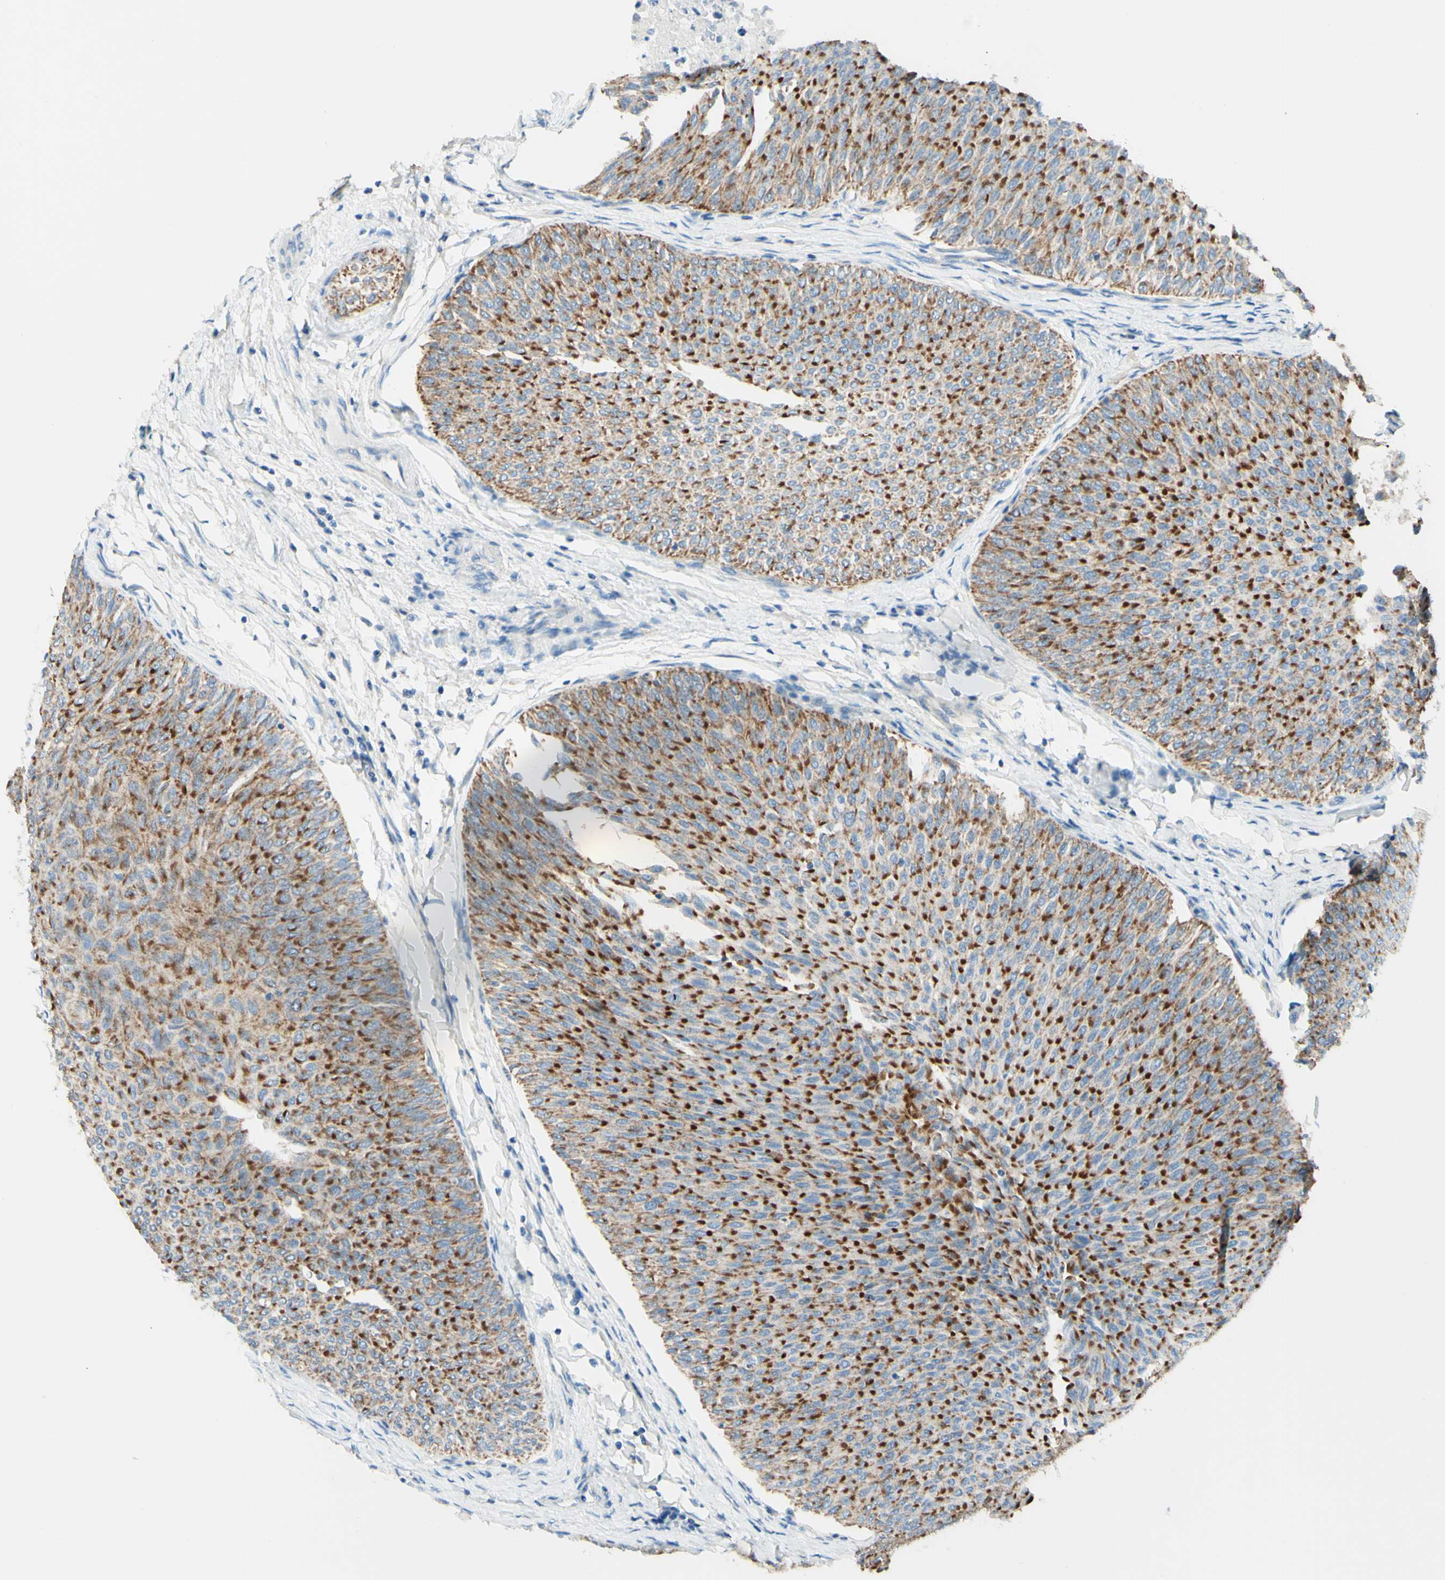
{"staining": {"intensity": "strong", "quantity": ">75%", "location": "cytoplasmic/membranous"}, "tissue": "urothelial cancer", "cell_type": "Tumor cells", "image_type": "cancer", "snomed": [{"axis": "morphology", "description": "Urothelial carcinoma, Low grade"}, {"axis": "topography", "description": "Urinary bladder"}], "caption": "Strong cytoplasmic/membranous expression for a protein is appreciated in approximately >75% of tumor cells of urothelial cancer using immunohistochemistry.", "gene": "ARMC10", "patient": {"sex": "male", "age": 78}}